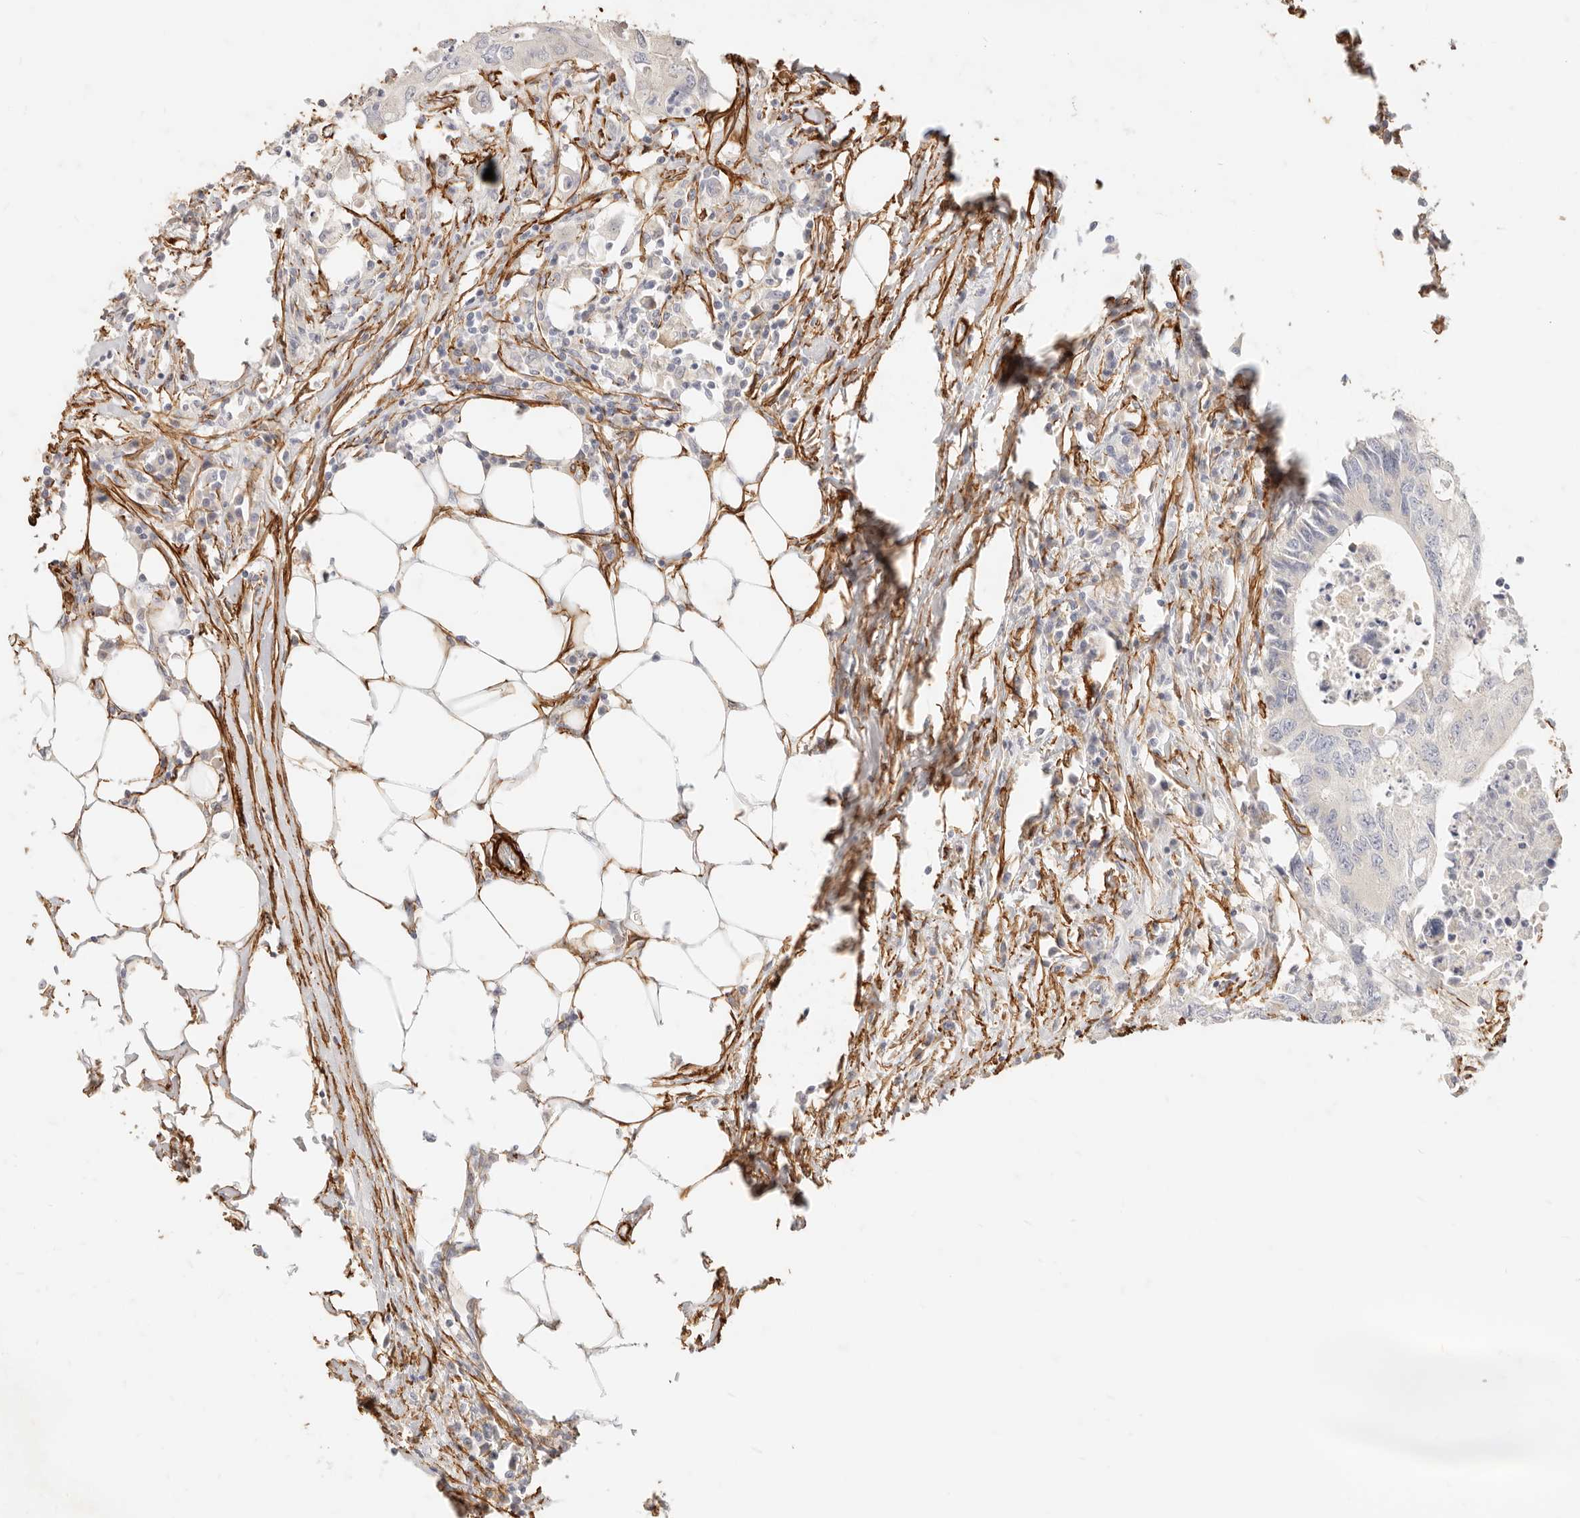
{"staining": {"intensity": "negative", "quantity": "none", "location": "none"}, "tissue": "colorectal cancer", "cell_type": "Tumor cells", "image_type": "cancer", "snomed": [{"axis": "morphology", "description": "Adenocarcinoma, NOS"}, {"axis": "topography", "description": "Colon"}], "caption": "Colorectal cancer (adenocarcinoma) was stained to show a protein in brown. There is no significant staining in tumor cells. Brightfield microscopy of immunohistochemistry (IHC) stained with DAB (3,3'-diaminobenzidine) (brown) and hematoxylin (blue), captured at high magnification.", "gene": "TMTC2", "patient": {"sex": "male", "age": 71}}